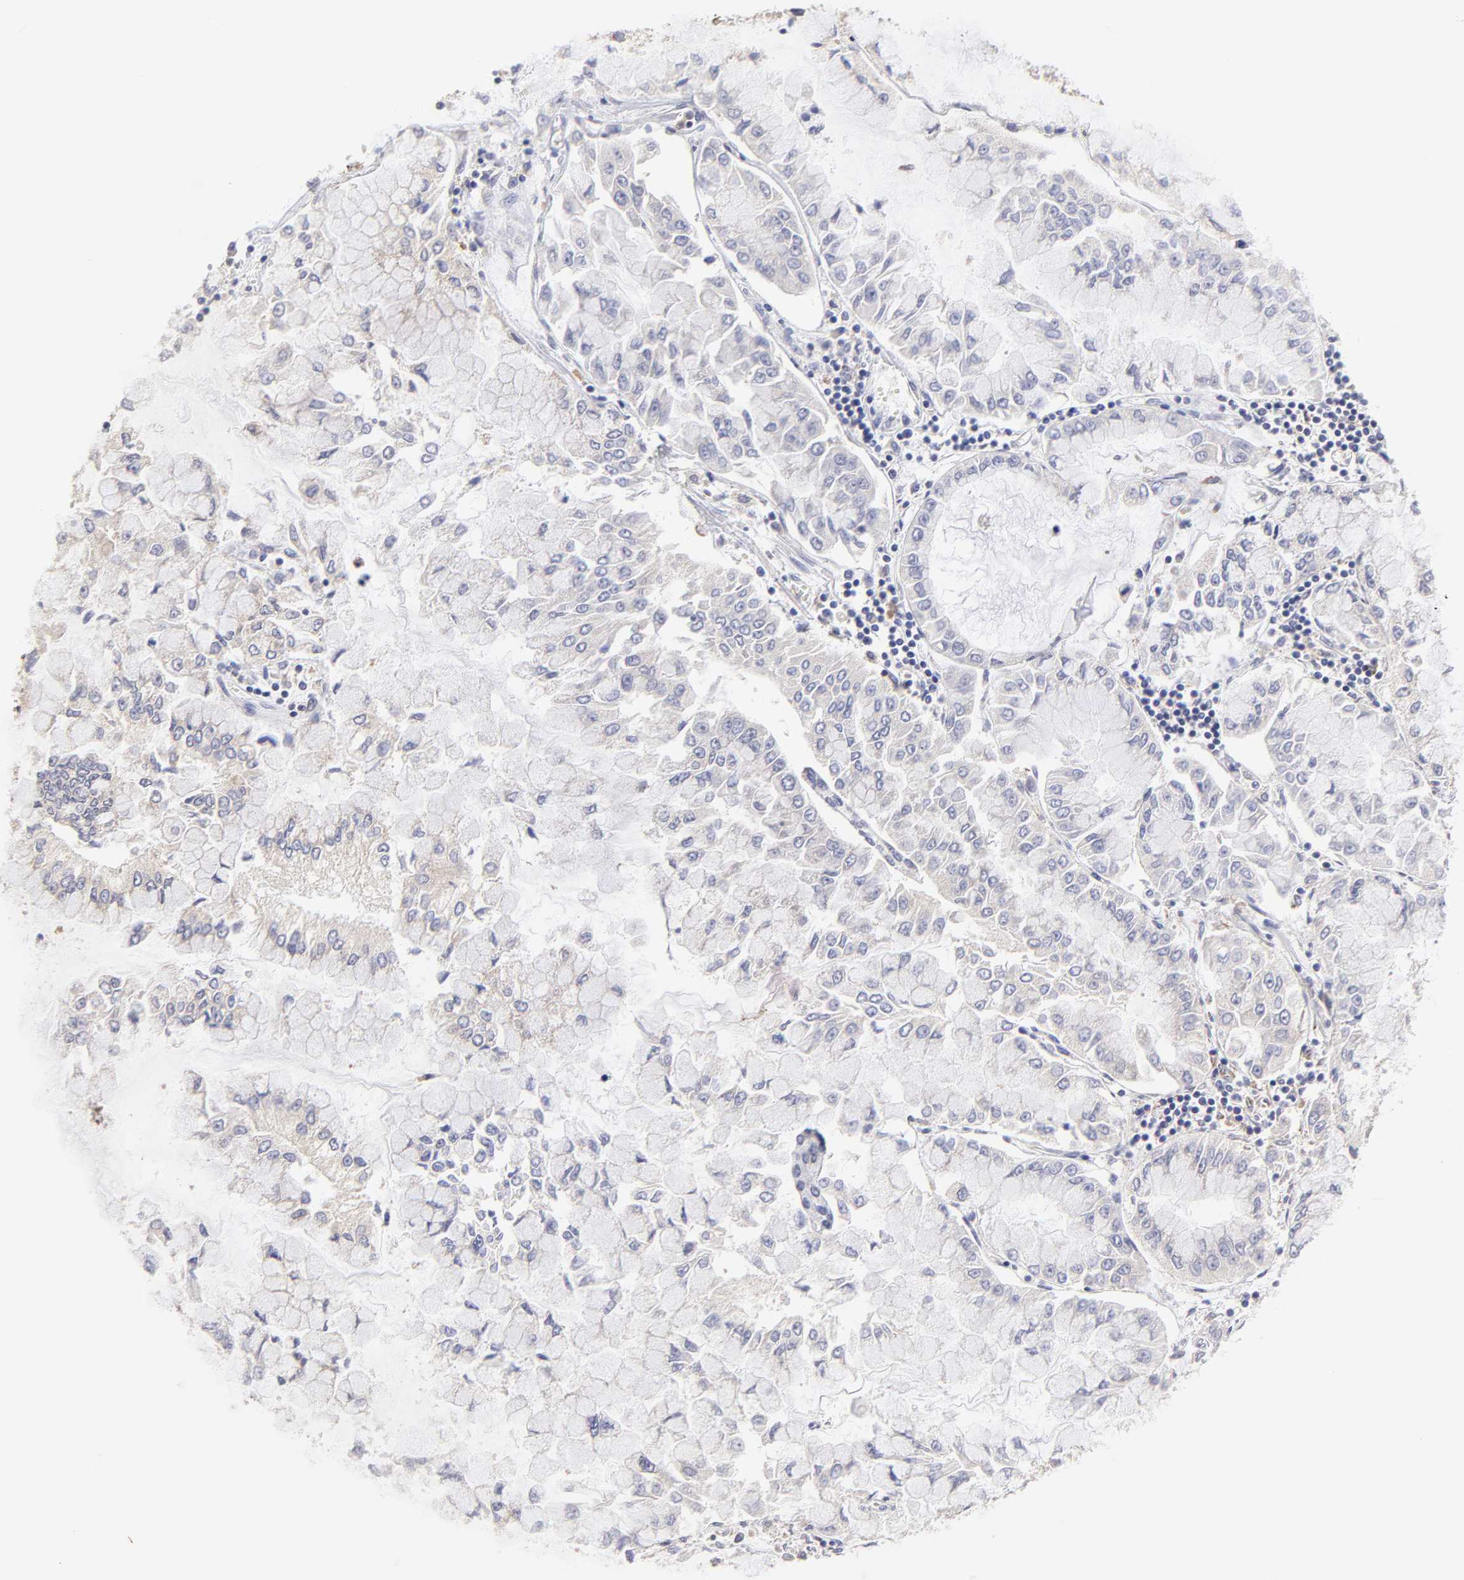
{"staining": {"intensity": "negative", "quantity": "none", "location": "none"}, "tissue": "liver cancer", "cell_type": "Tumor cells", "image_type": "cancer", "snomed": [{"axis": "morphology", "description": "Cholangiocarcinoma"}, {"axis": "topography", "description": "Liver"}], "caption": "Cholangiocarcinoma (liver) was stained to show a protein in brown. There is no significant staining in tumor cells. (DAB immunohistochemistry, high magnification).", "gene": "GCSAM", "patient": {"sex": "female", "age": 79}}